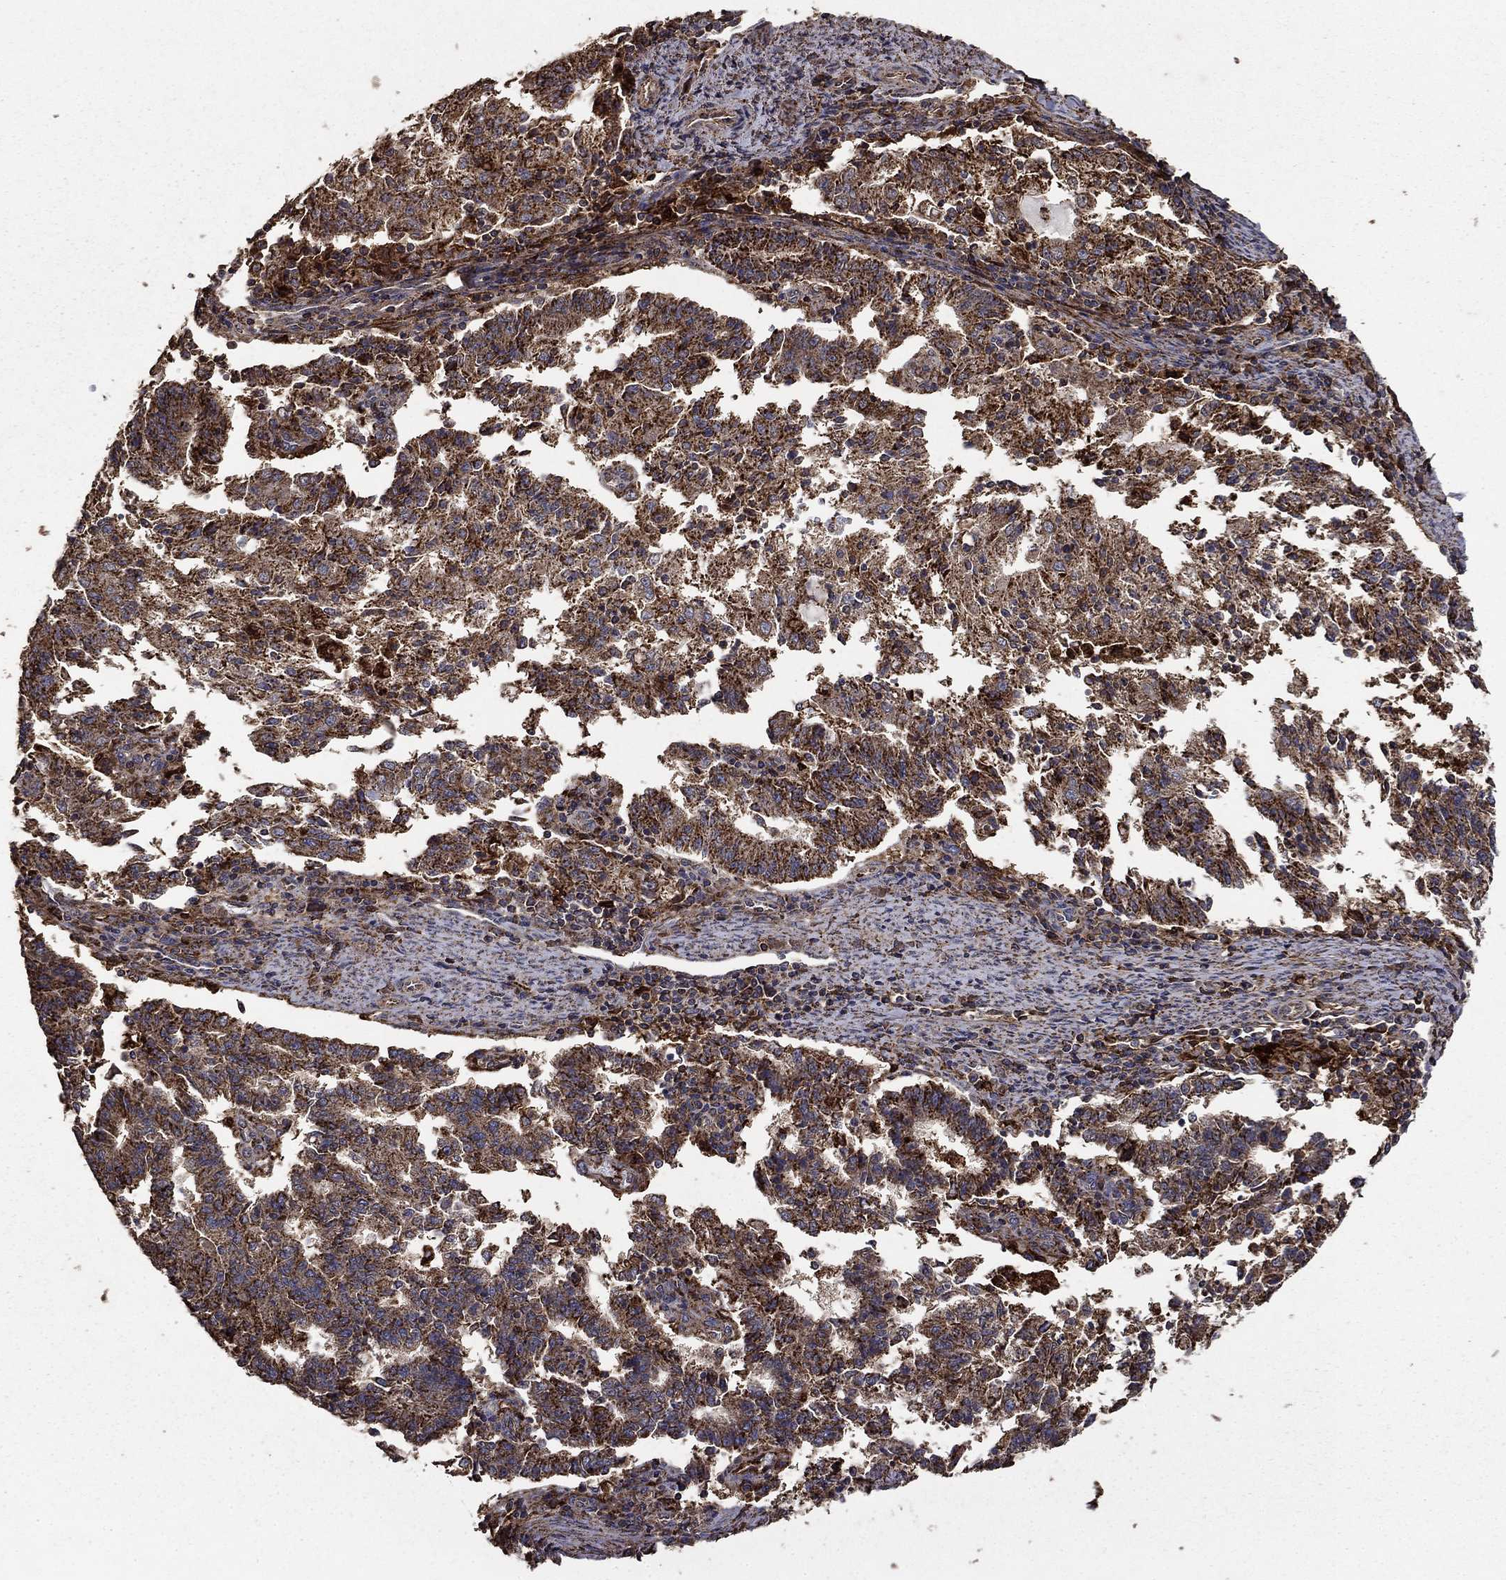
{"staining": {"intensity": "strong", "quantity": ">75%", "location": "cytoplasmic/membranous"}, "tissue": "endometrial cancer", "cell_type": "Tumor cells", "image_type": "cancer", "snomed": [{"axis": "morphology", "description": "Adenocarcinoma, NOS"}, {"axis": "topography", "description": "Endometrium"}], "caption": "Protein staining of adenocarcinoma (endometrial) tissue exhibits strong cytoplasmic/membranous staining in approximately >75% of tumor cells. (DAB IHC, brown staining for protein, blue staining for nuclei).", "gene": "IFRD1", "patient": {"sex": "female", "age": 82}}